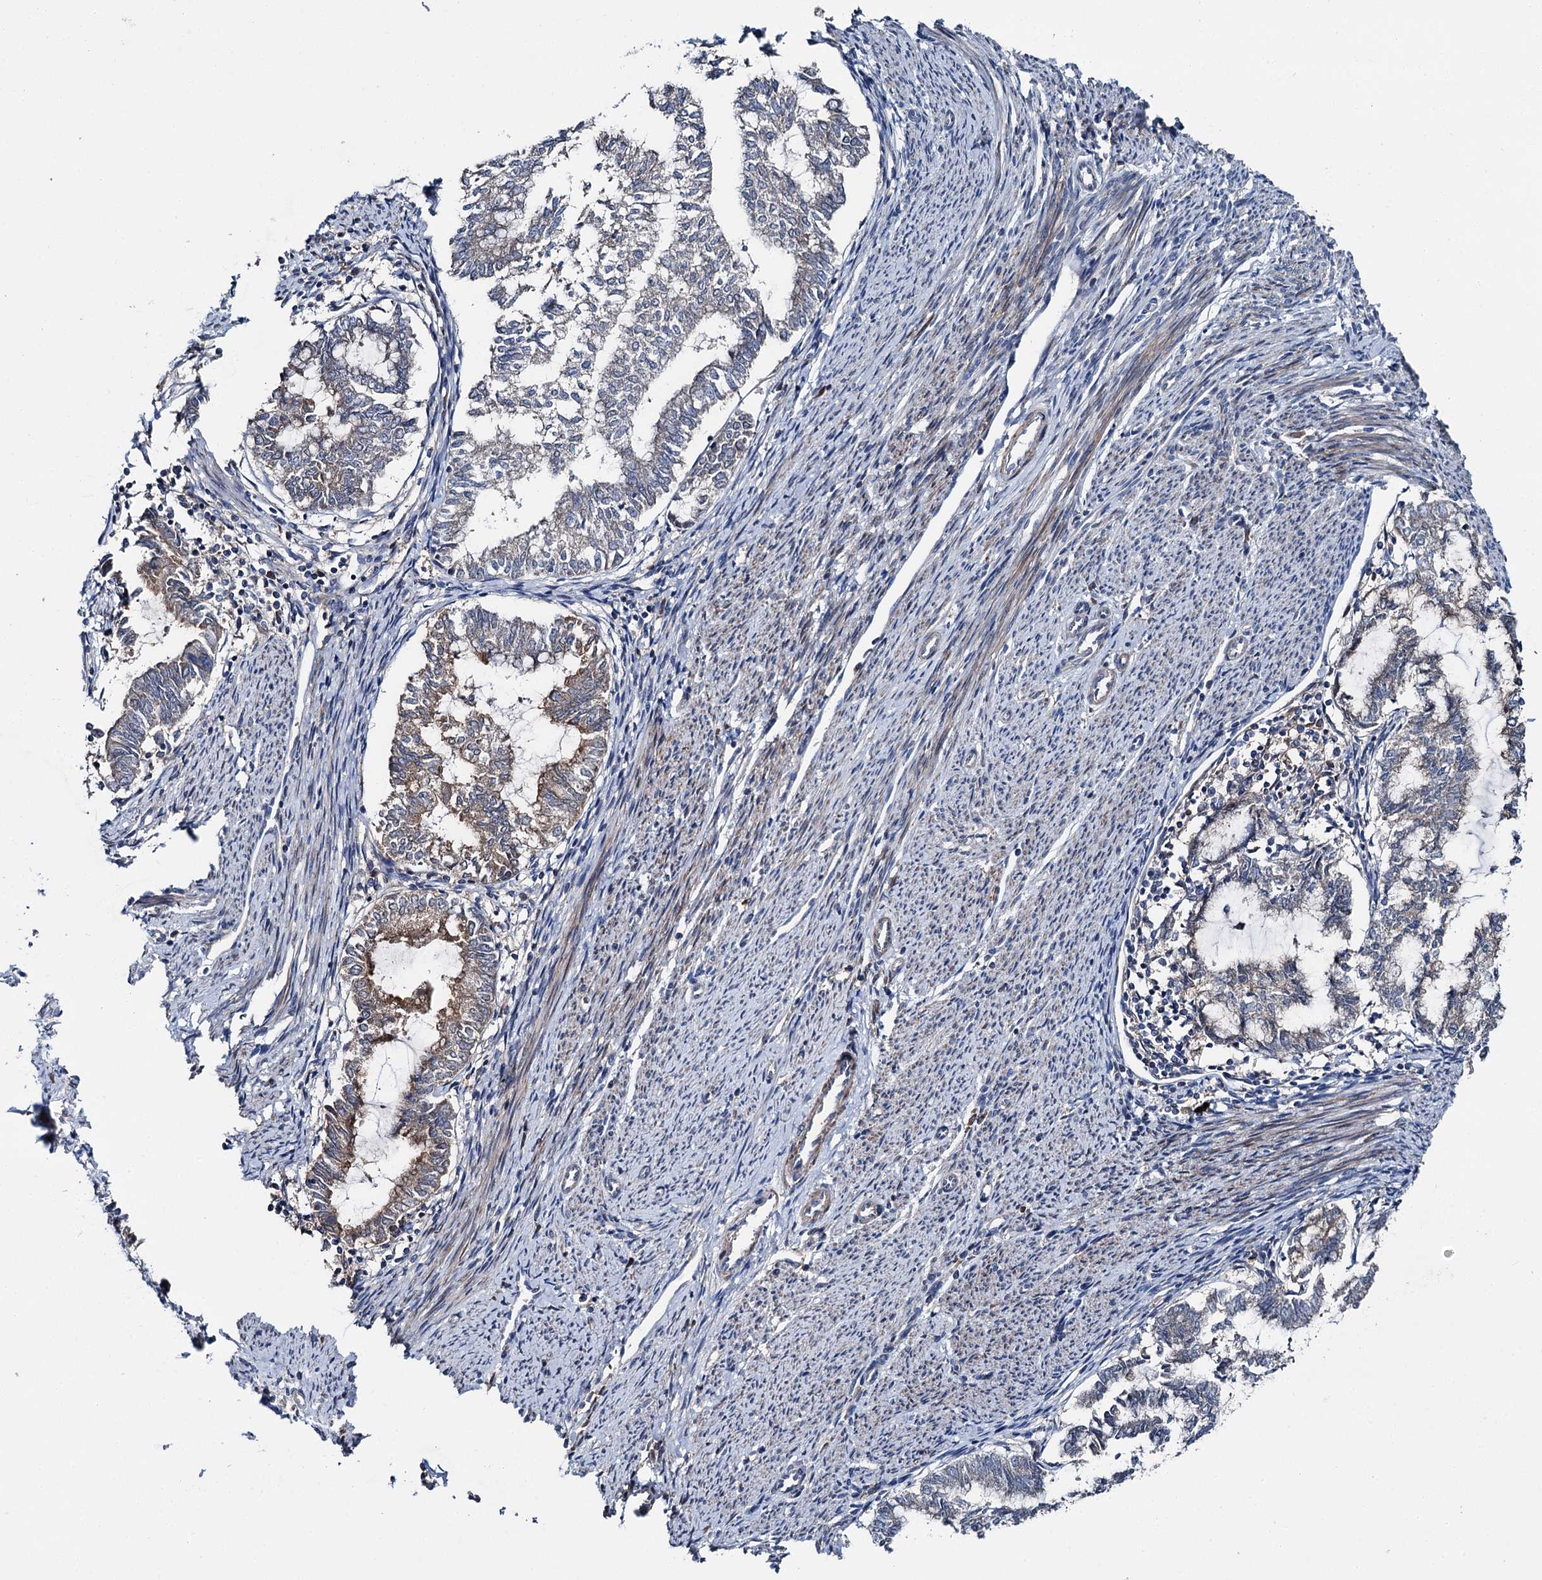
{"staining": {"intensity": "moderate", "quantity": "<25%", "location": "cytoplasmic/membranous"}, "tissue": "endometrial cancer", "cell_type": "Tumor cells", "image_type": "cancer", "snomed": [{"axis": "morphology", "description": "Adenocarcinoma, NOS"}, {"axis": "topography", "description": "Endometrium"}], "caption": "This is a micrograph of immunohistochemistry staining of adenocarcinoma (endometrial), which shows moderate expression in the cytoplasmic/membranous of tumor cells.", "gene": "SLC22A25", "patient": {"sex": "female", "age": 79}}